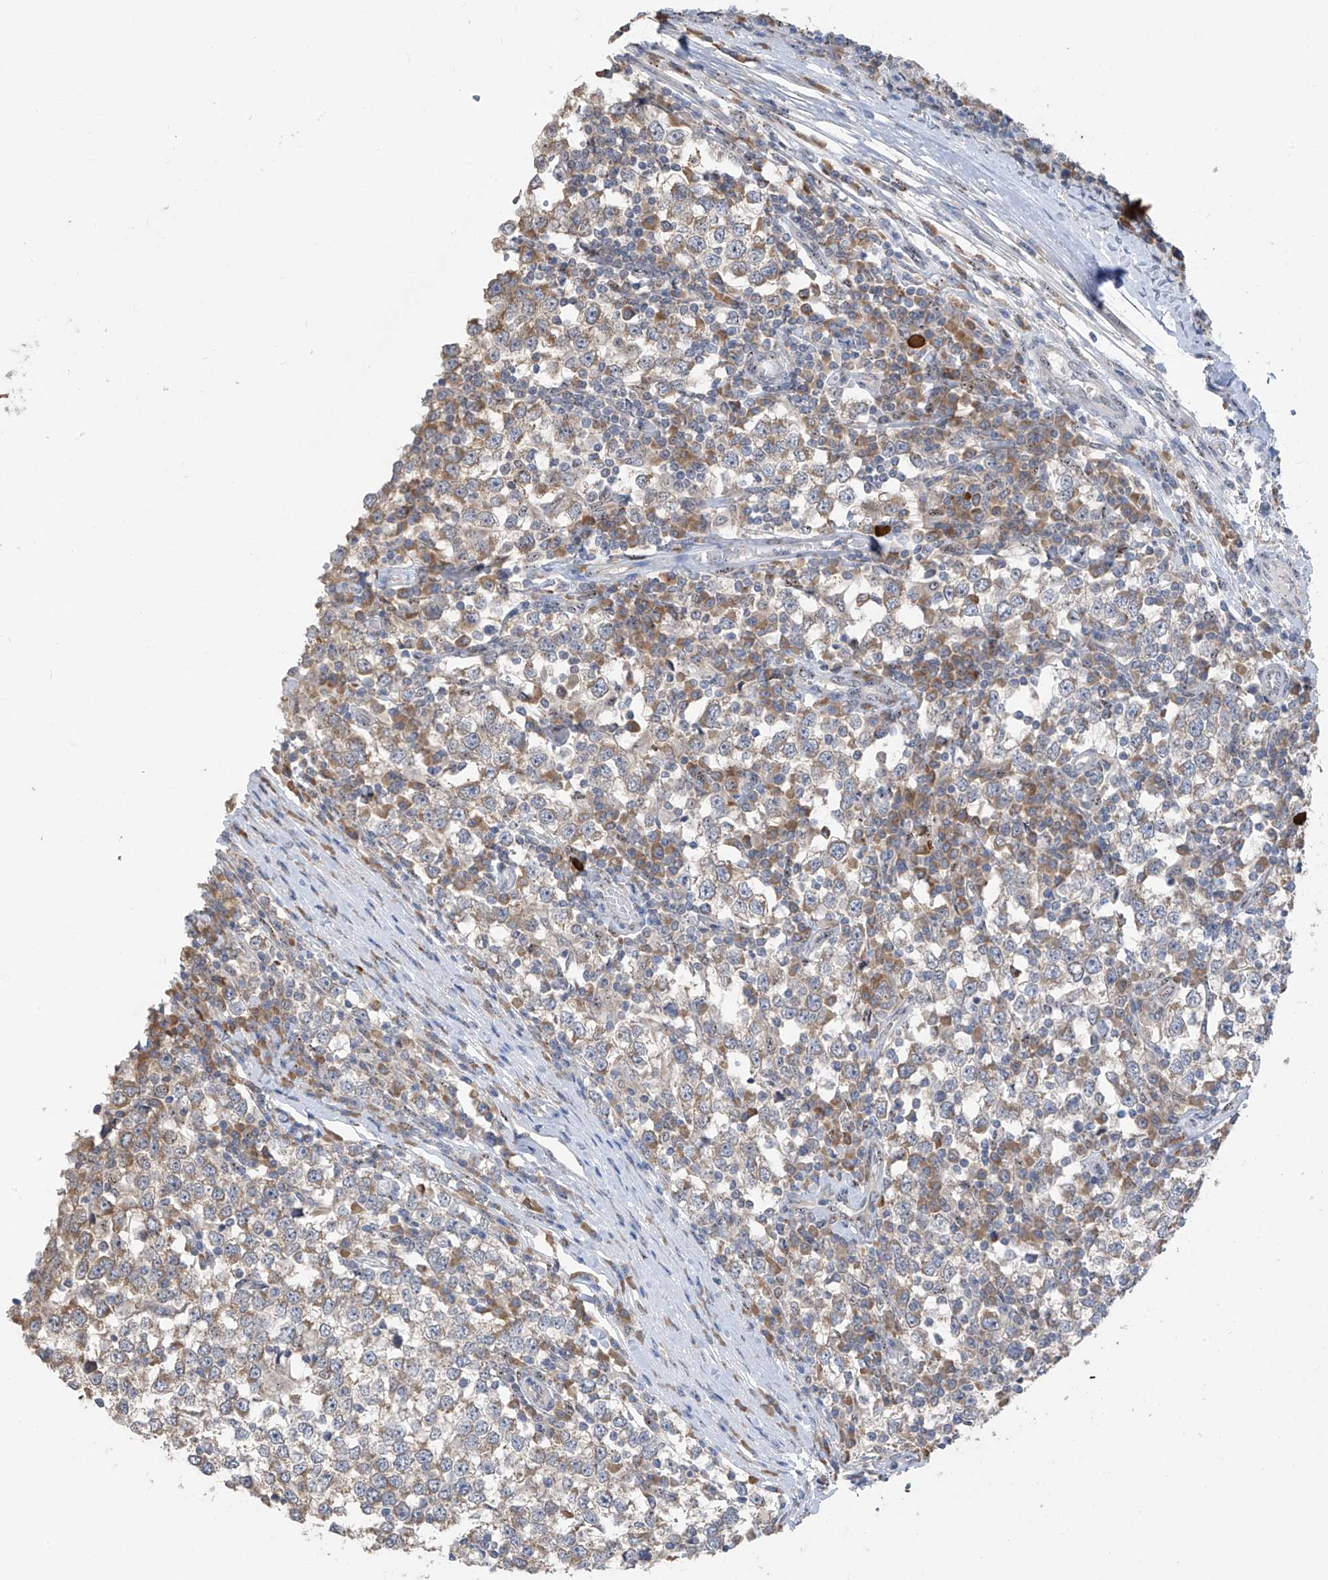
{"staining": {"intensity": "weak", "quantity": "25%-75%", "location": "cytoplasmic/membranous"}, "tissue": "testis cancer", "cell_type": "Tumor cells", "image_type": "cancer", "snomed": [{"axis": "morphology", "description": "Seminoma, NOS"}, {"axis": "topography", "description": "Testis"}], "caption": "A micrograph of human testis cancer stained for a protein shows weak cytoplasmic/membranous brown staining in tumor cells.", "gene": "RPL4", "patient": {"sex": "male", "age": 65}}